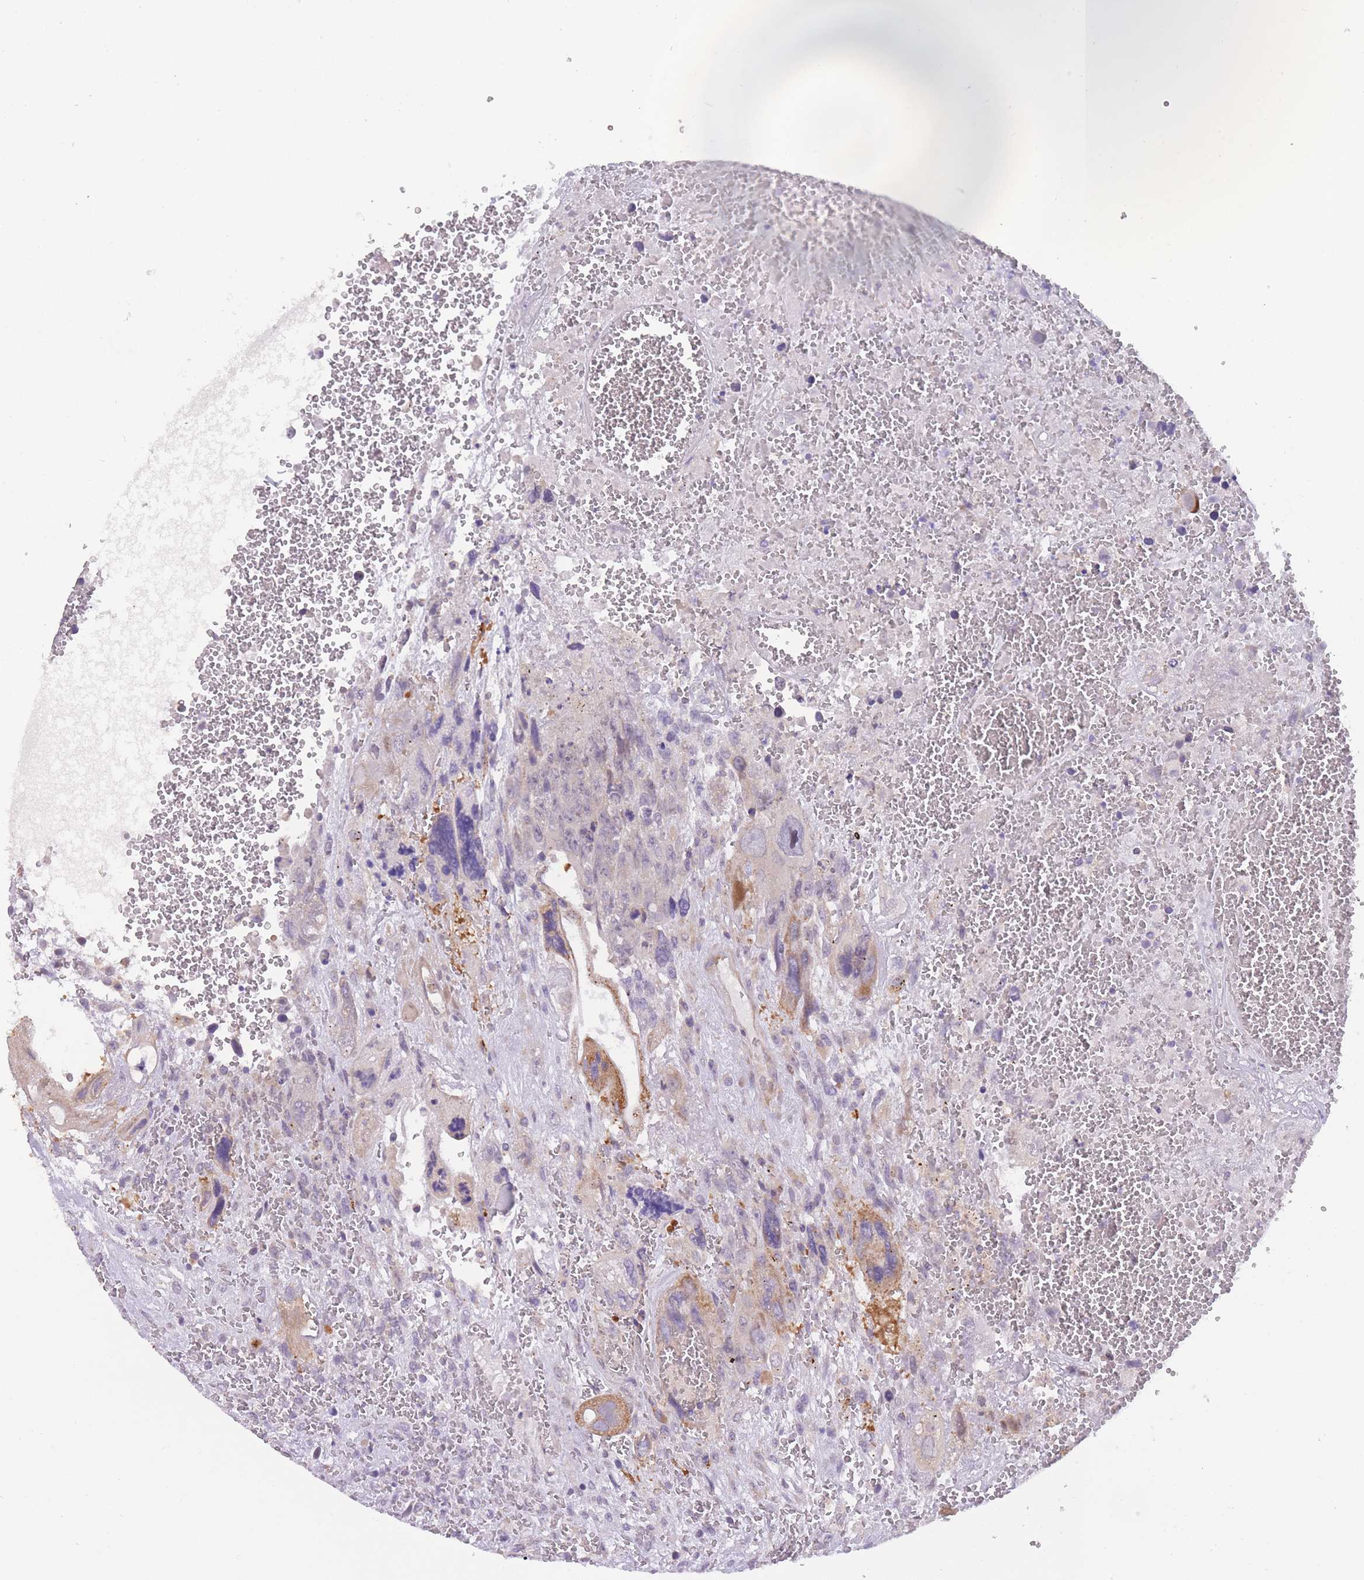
{"staining": {"intensity": "moderate", "quantity": "<25%", "location": "cytoplasmic/membranous"}, "tissue": "testis cancer", "cell_type": "Tumor cells", "image_type": "cancer", "snomed": [{"axis": "morphology", "description": "Carcinoma, Embryonal, NOS"}, {"axis": "topography", "description": "Testis"}], "caption": "Human testis embryonal carcinoma stained with a brown dye shows moderate cytoplasmic/membranous positive positivity in about <25% of tumor cells.", "gene": "ITPKC", "patient": {"sex": "male", "age": 28}}